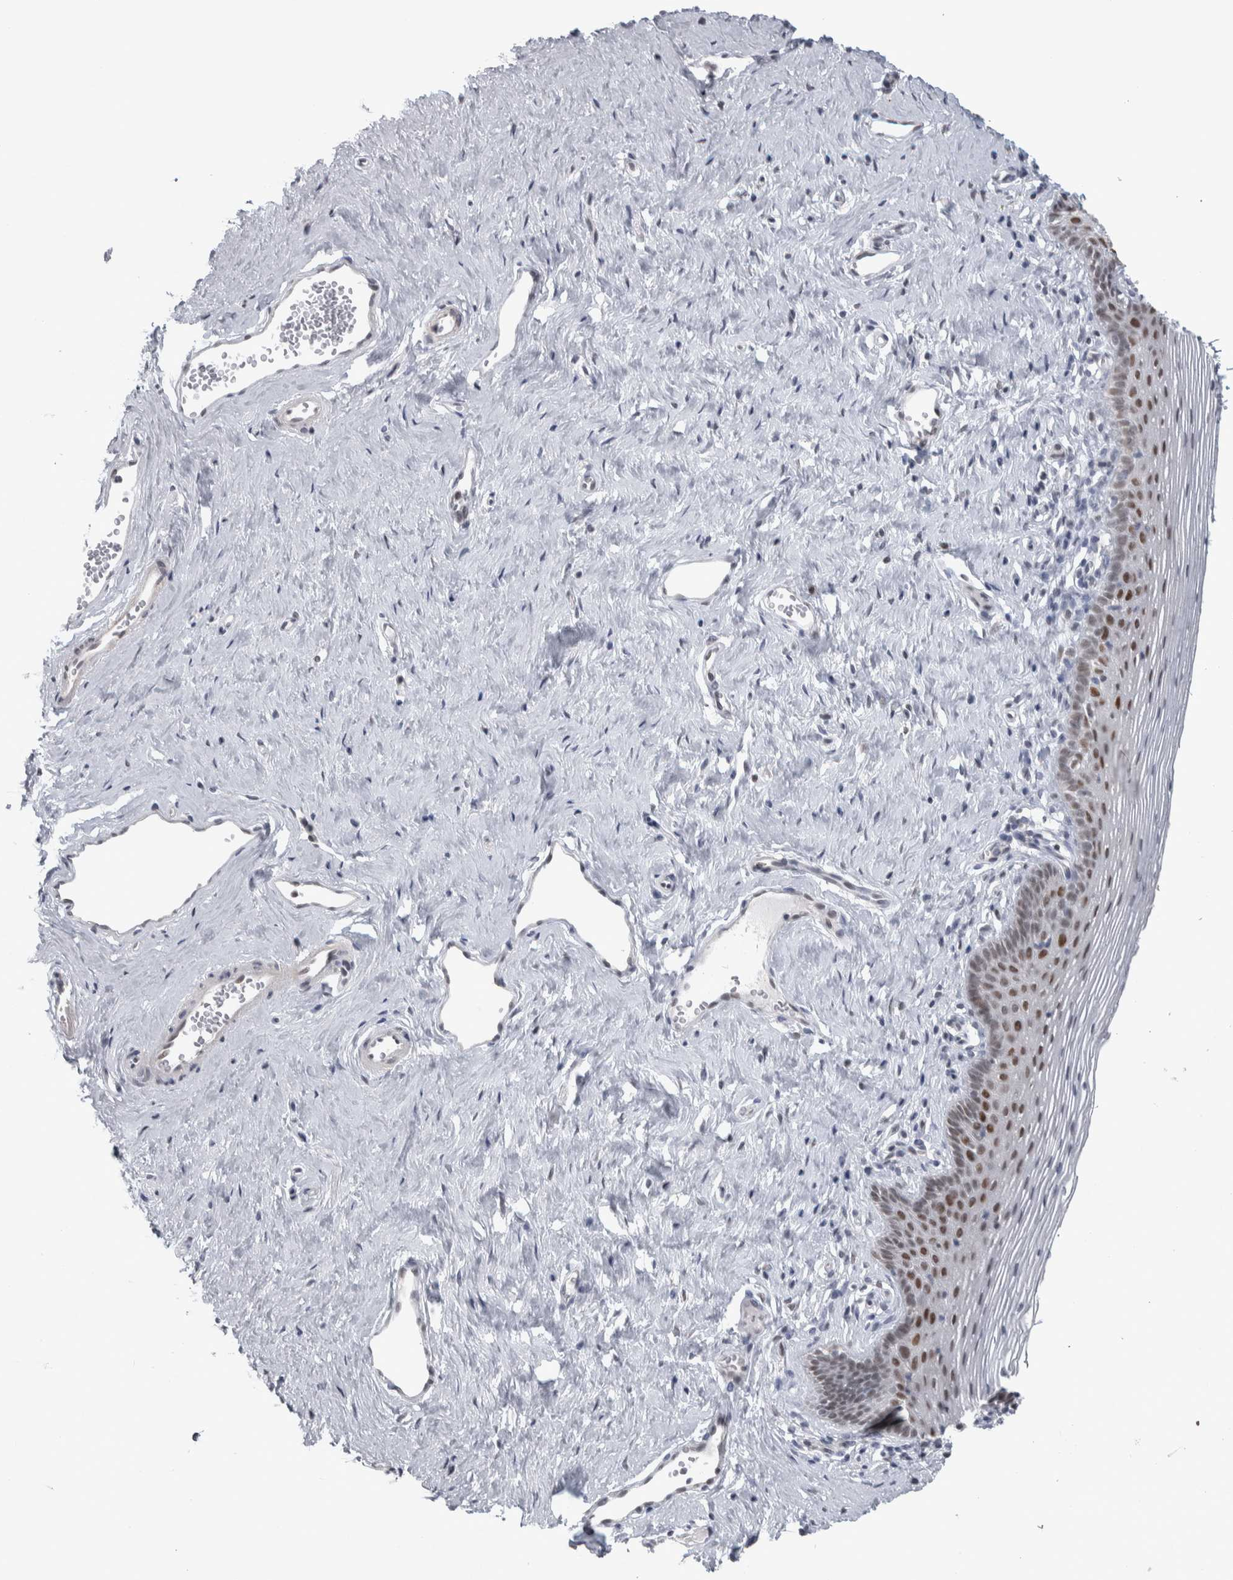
{"staining": {"intensity": "moderate", "quantity": "25%-75%", "location": "nuclear"}, "tissue": "vagina", "cell_type": "Squamous epithelial cells", "image_type": "normal", "snomed": [{"axis": "morphology", "description": "Normal tissue, NOS"}, {"axis": "topography", "description": "Vagina"}], "caption": "A medium amount of moderate nuclear positivity is appreciated in about 25%-75% of squamous epithelial cells in normal vagina.", "gene": "HEXIM2", "patient": {"sex": "female", "age": 32}}